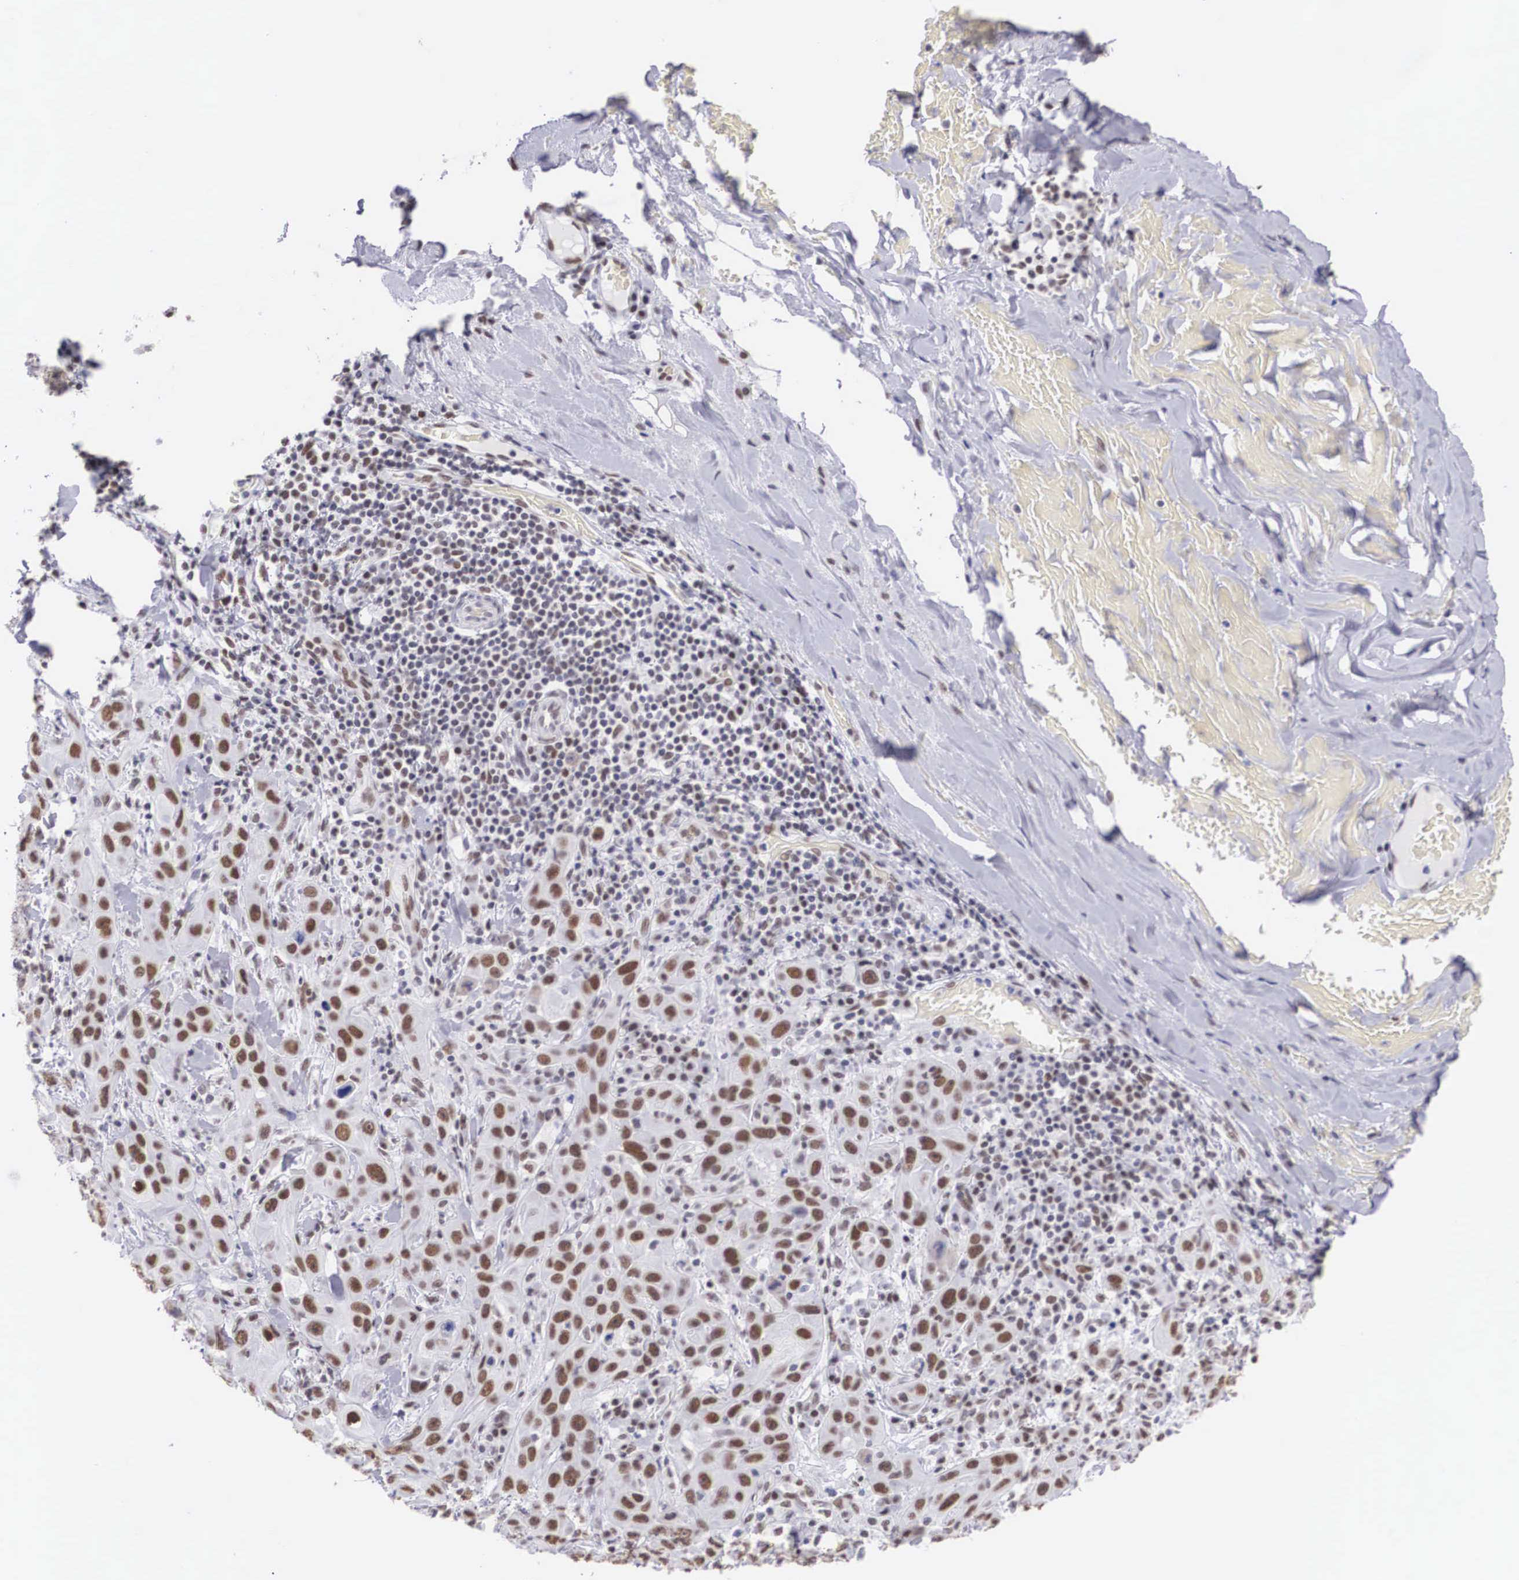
{"staining": {"intensity": "moderate", "quantity": ">75%", "location": "nuclear"}, "tissue": "skin cancer", "cell_type": "Tumor cells", "image_type": "cancer", "snomed": [{"axis": "morphology", "description": "Squamous cell carcinoma, NOS"}, {"axis": "topography", "description": "Skin"}], "caption": "The micrograph displays immunohistochemical staining of skin cancer. There is moderate nuclear staining is present in about >75% of tumor cells.", "gene": "CSTF2", "patient": {"sex": "male", "age": 84}}